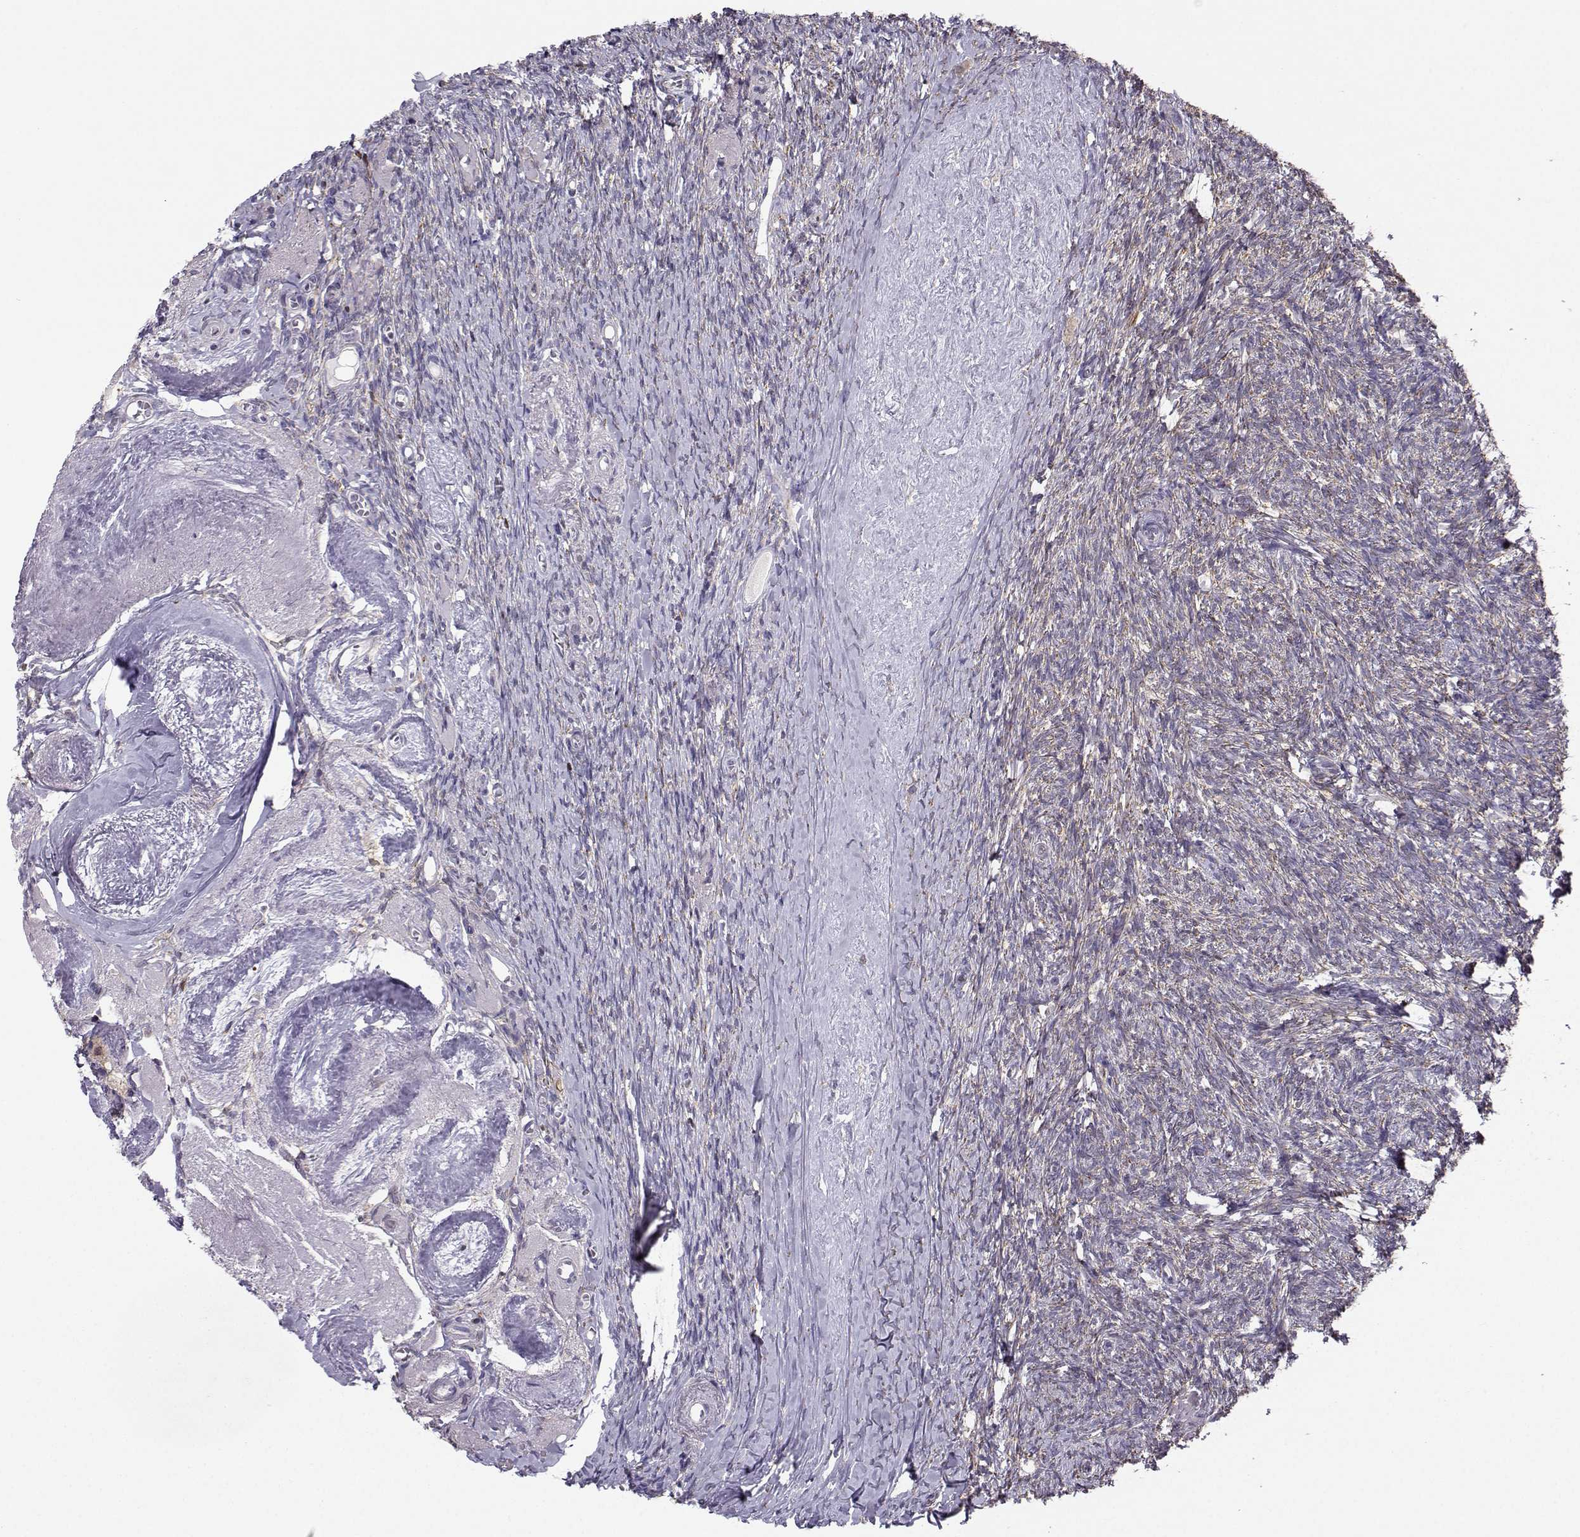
{"staining": {"intensity": "weak", "quantity": ">75%", "location": "cytoplasmic/membranous"}, "tissue": "ovary", "cell_type": "Follicle cells", "image_type": "normal", "snomed": [{"axis": "morphology", "description": "Normal tissue, NOS"}, {"axis": "topography", "description": "Ovary"}], "caption": "Protein expression analysis of unremarkable ovary reveals weak cytoplasmic/membranous staining in about >75% of follicle cells.", "gene": "DCLK3", "patient": {"sex": "female", "age": 72}}